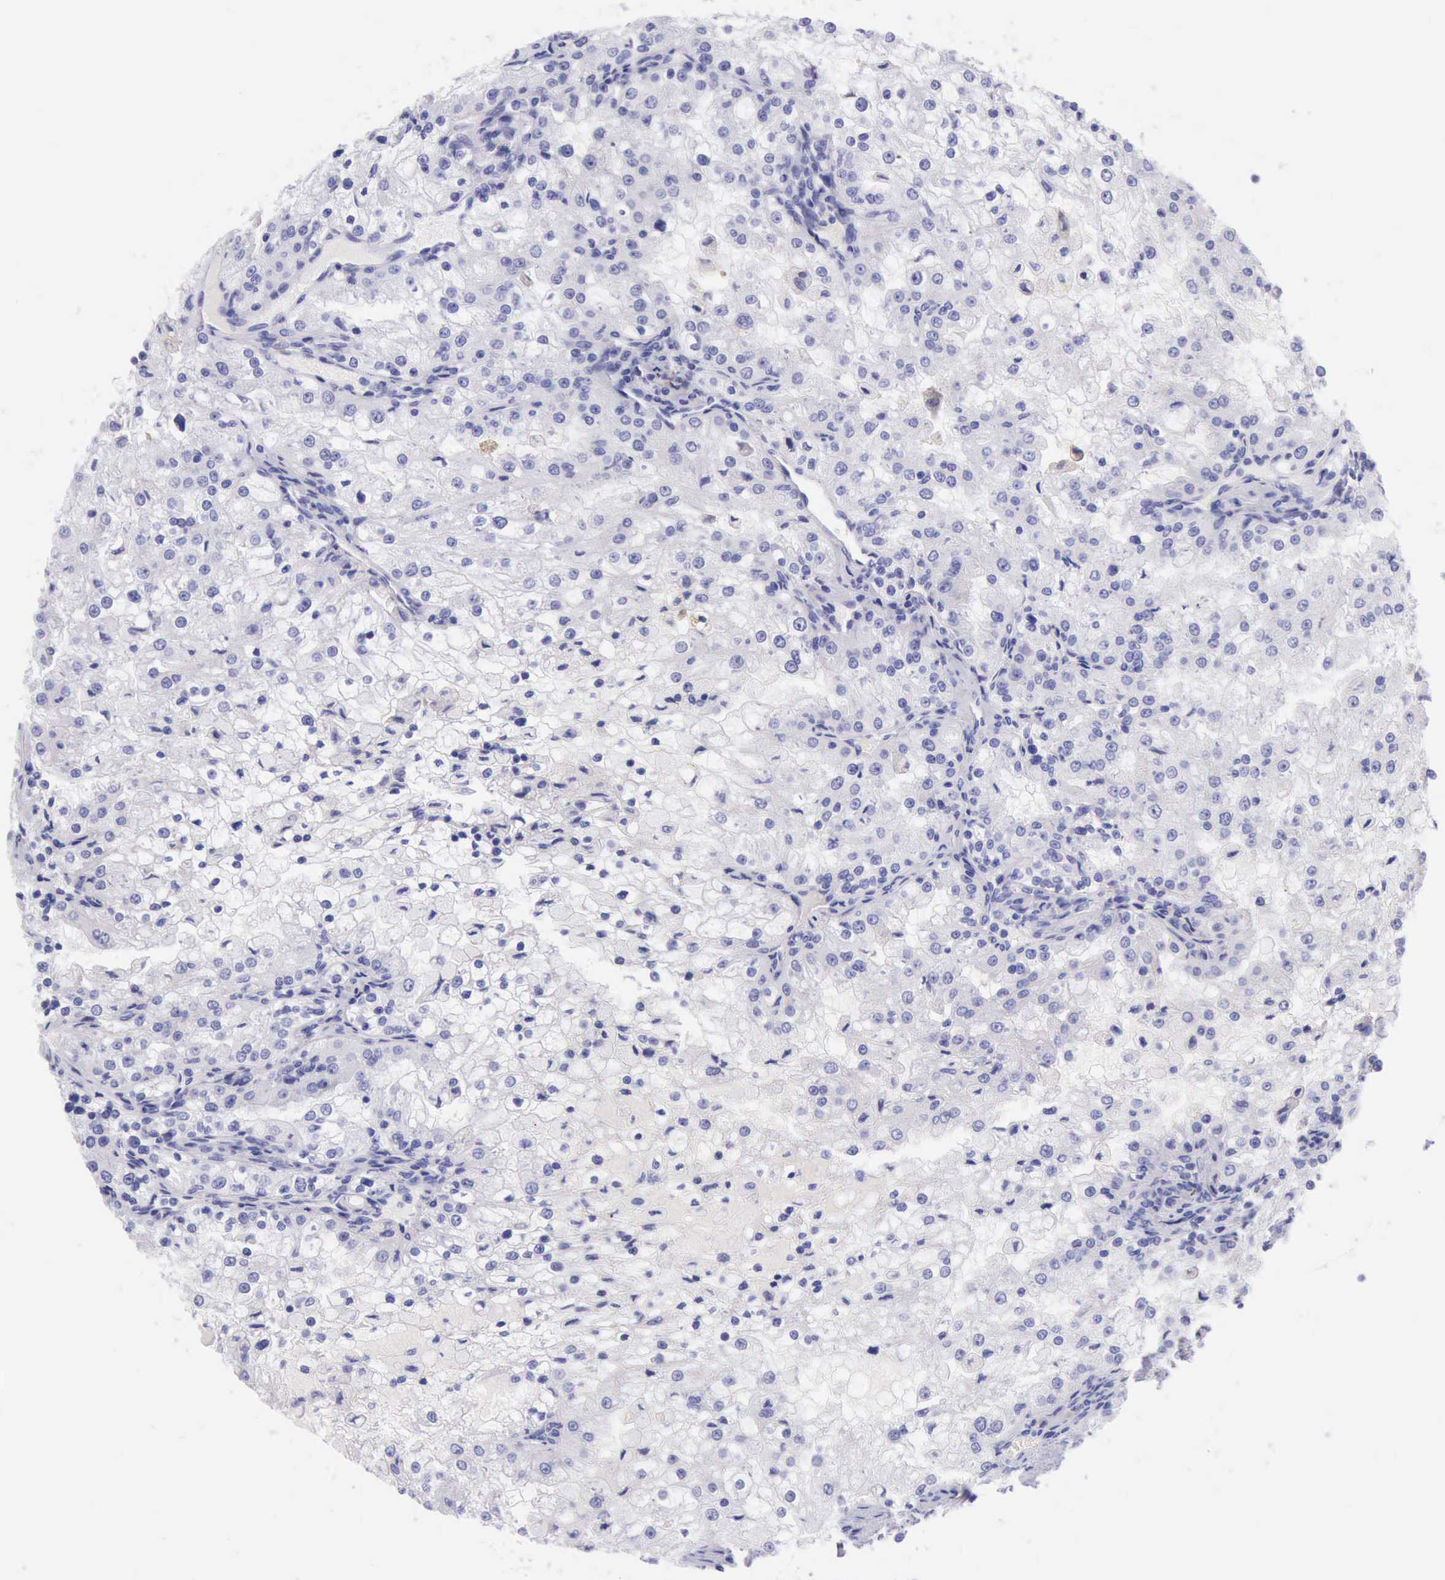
{"staining": {"intensity": "negative", "quantity": "none", "location": "none"}, "tissue": "renal cancer", "cell_type": "Tumor cells", "image_type": "cancer", "snomed": [{"axis": "morphology", "description": "Adenocarcinoma, NOS"}, {"axis": "topography", "description": "Kidney"}], "caption": "Immunohistochemistry (IHC) micrograph of neoplastic tissue: renal adenocarcinoma stained with DAB (3,3'-diaminobenzidine) reveals no significant protein staining in tumor cells. (Stains: DAB immunohistochemistry with hematoxylin counter stain, Microscopy: brightfield microscopy at high magnification).", "gene": "KRT8", "patient": {"sex": "female", "age": 74}}